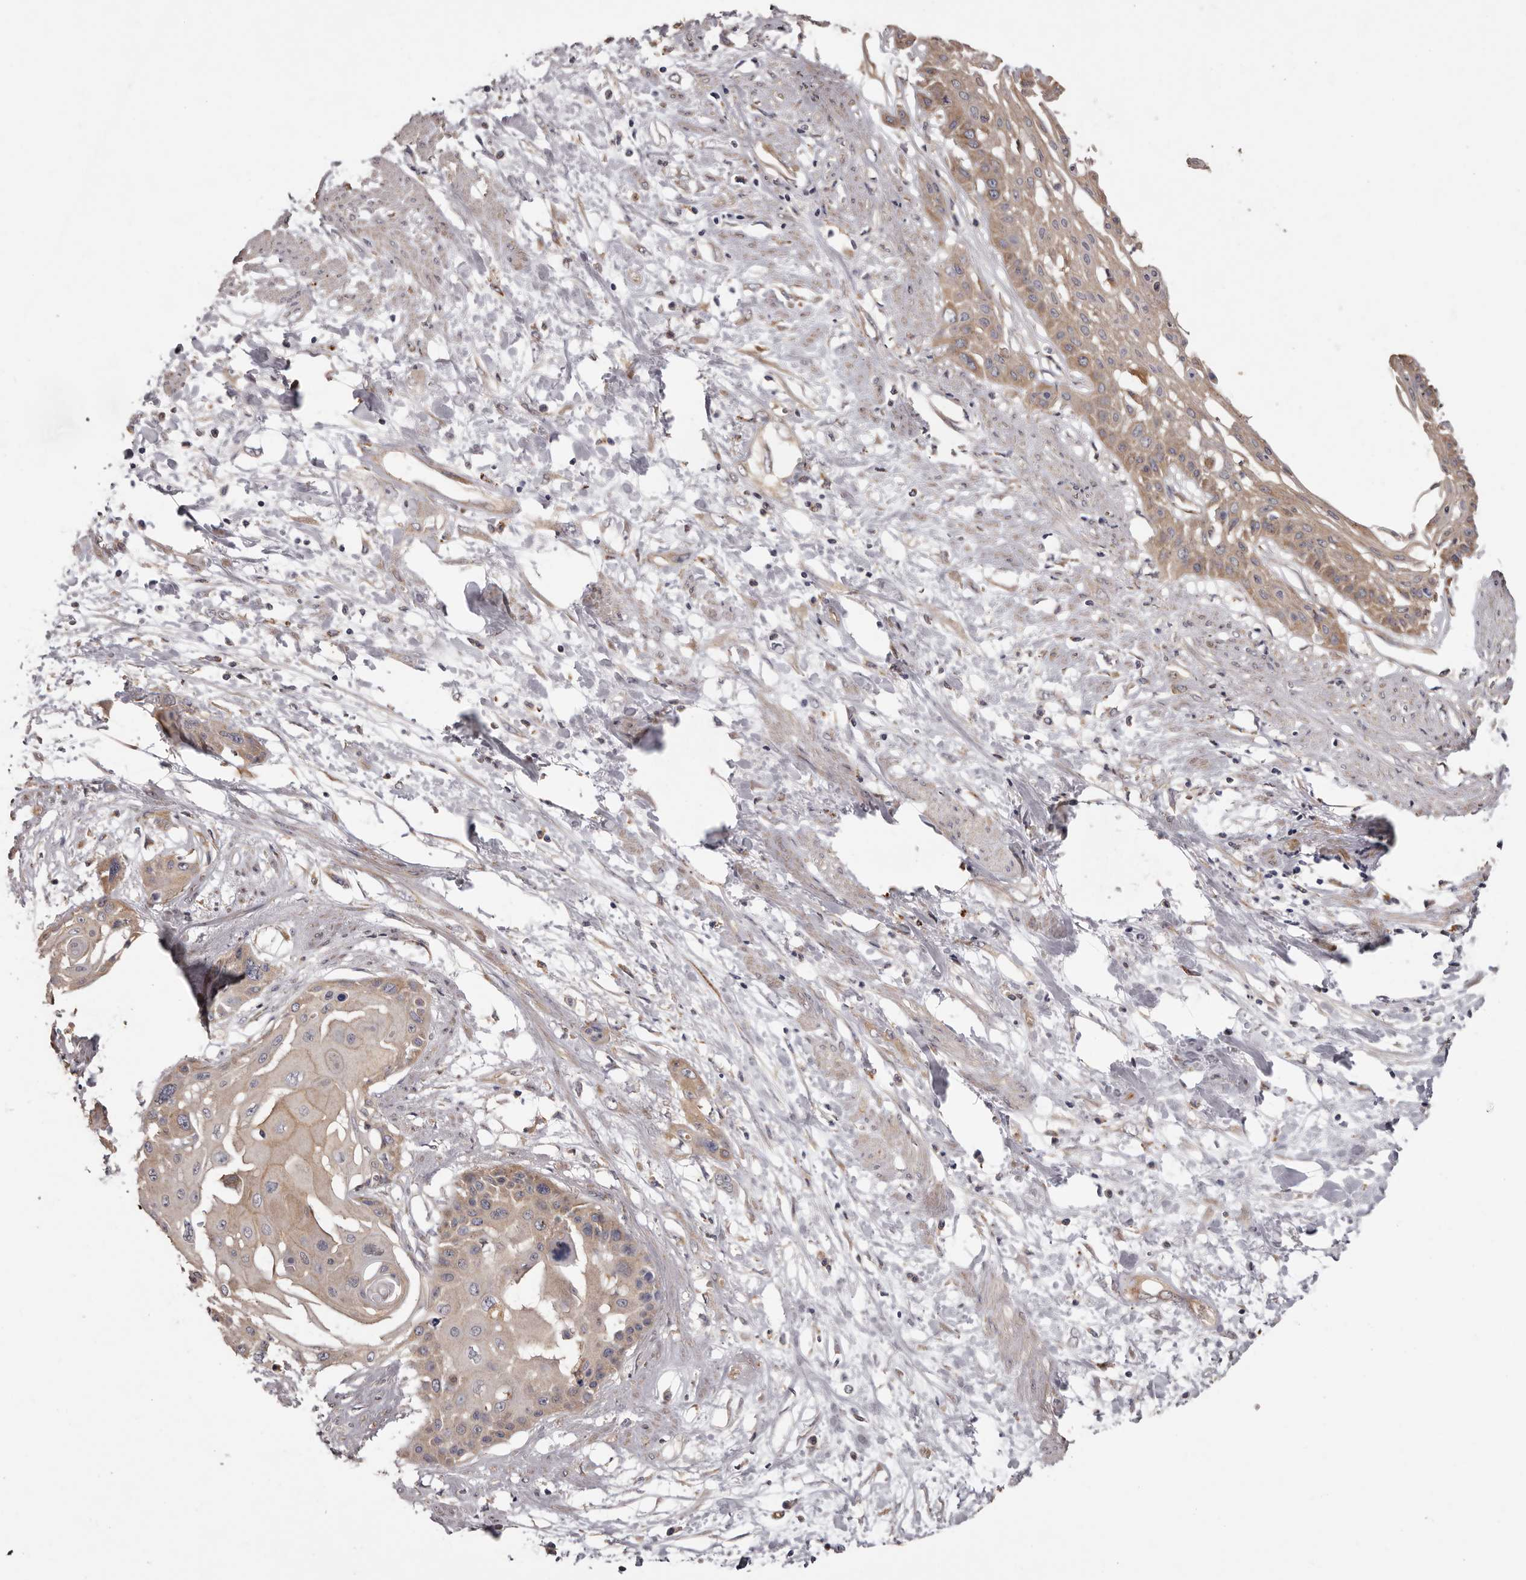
{"staining": {"intensity": "moderate", "quantity": "25%-75%", "location": "cytoplasmic/membranous"}, "tissue": "cervical cancer", "cell_type": "Tumor cells", "image_type": "cancer", "snomed": [{"axis": "morphology", "description": "Squamous cell carcinoma, NOS"}, {"axis": "topography", "description": "Cervix"}], "caption": "Immunohistochemistry (DAB (3,3'-diaminobenzidine)) staining of human cervical cancer (squamous cell carcinoma) shows moderate cytoplasmic/membranous protein expression in approximately 25%-75% of tumor cells. (Brightfield microscopy of DAB IHC at high magnification).", "gene": "ETNK1", "patient": {"sex": "female", "age": 57}}